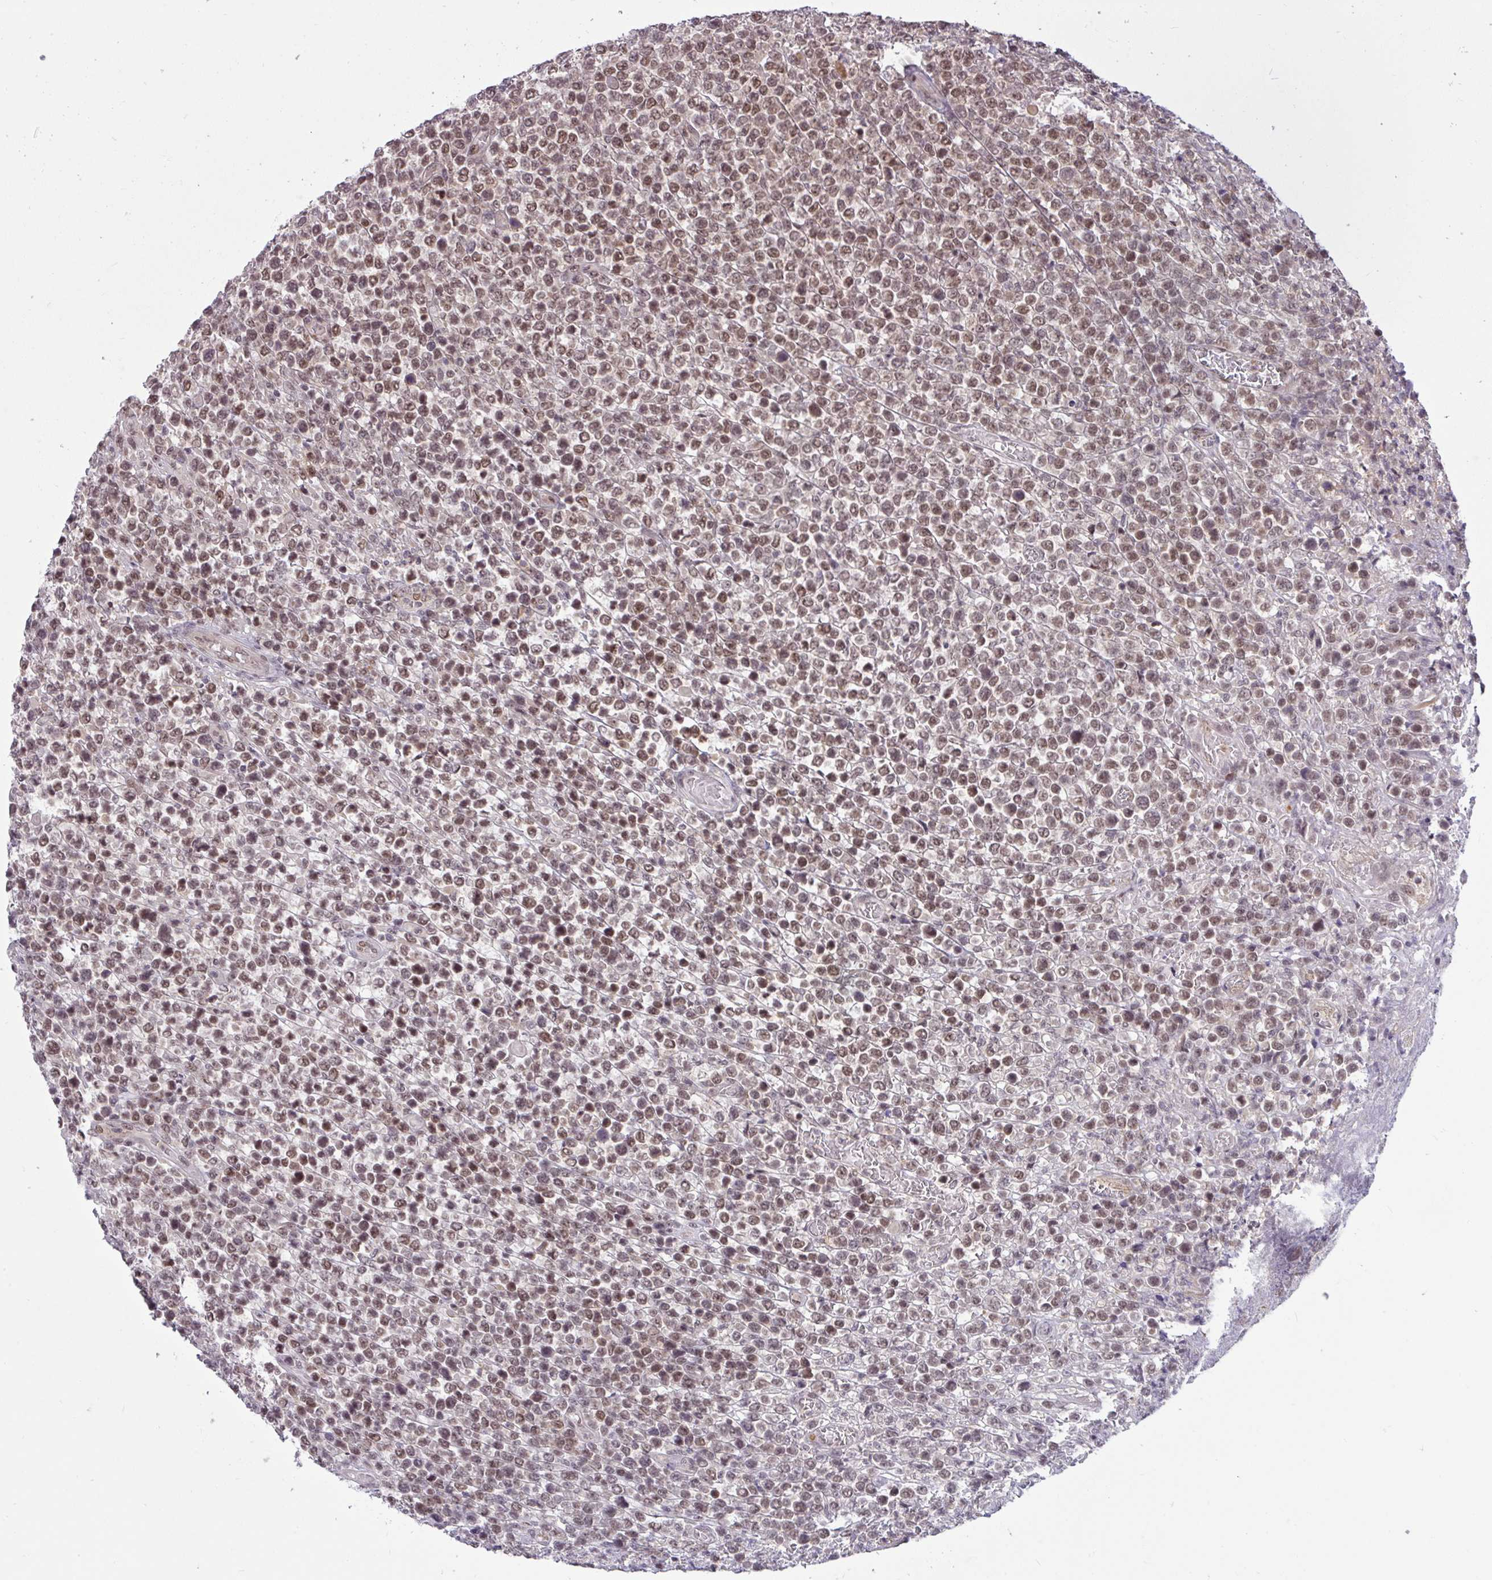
{"staining": {"intensity": "moderate", "quantity": ">75%", "location": "nuclear"}, "tissue": "lymphoma", "cell_type": "Tumor cells", "image_type": "cancer", "snomed": [{"axis": "morphology", "description": "Malignant lymphoma, non-Hodgkin's type, High grade"}, {"axis": "topography", "description": "Soft tissue"}], "caption": "About >75% of tumor cells in high-grade malignant lymphoma, non-Hodgkin's type reveal moderate nuclear protein positivity as visualized by brown immunohistochemical staining.", "gene": "KLF2", "patient": {"sex": "female", "age": 56}}